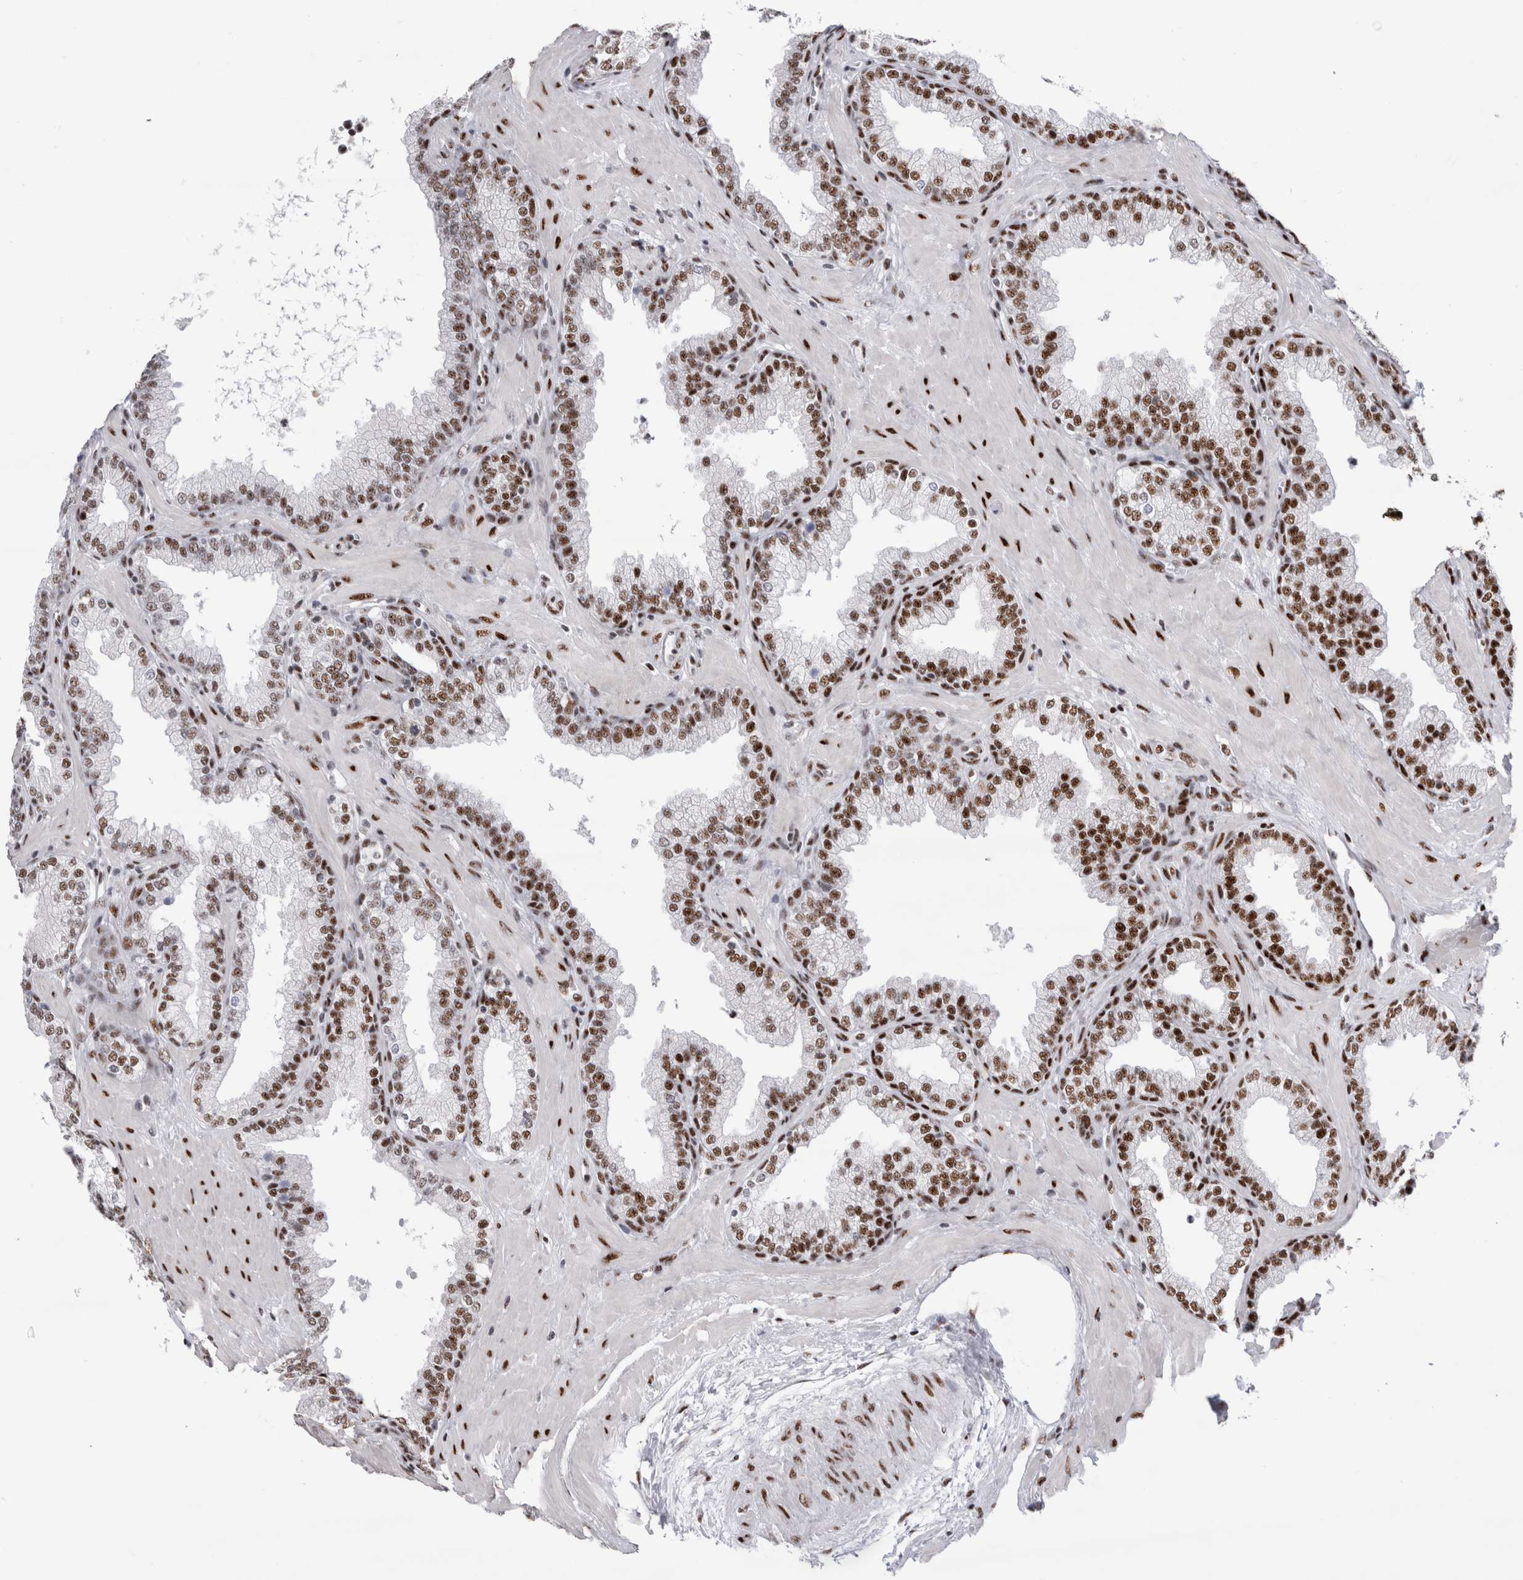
{"staining": {"intensity": "strong", "quantity": "25%-75%", "location": "nuclear"}, "tissue": "prostate", "cell_type": "Glandular cells", "image_type": "normal", "snomed": [{"axis": "morphology", "description": "Normal tissue, NOS"}, {"axis": "topography", "description": "Prostate"}], "caption": "Strong nuclear staining for a protein is seen in about 25%-75% of glandular cells of normal prostate using immunohistochemistry (IHC).", "gene": "RBM6", "patient": {"sex": "male", "age": 51}}